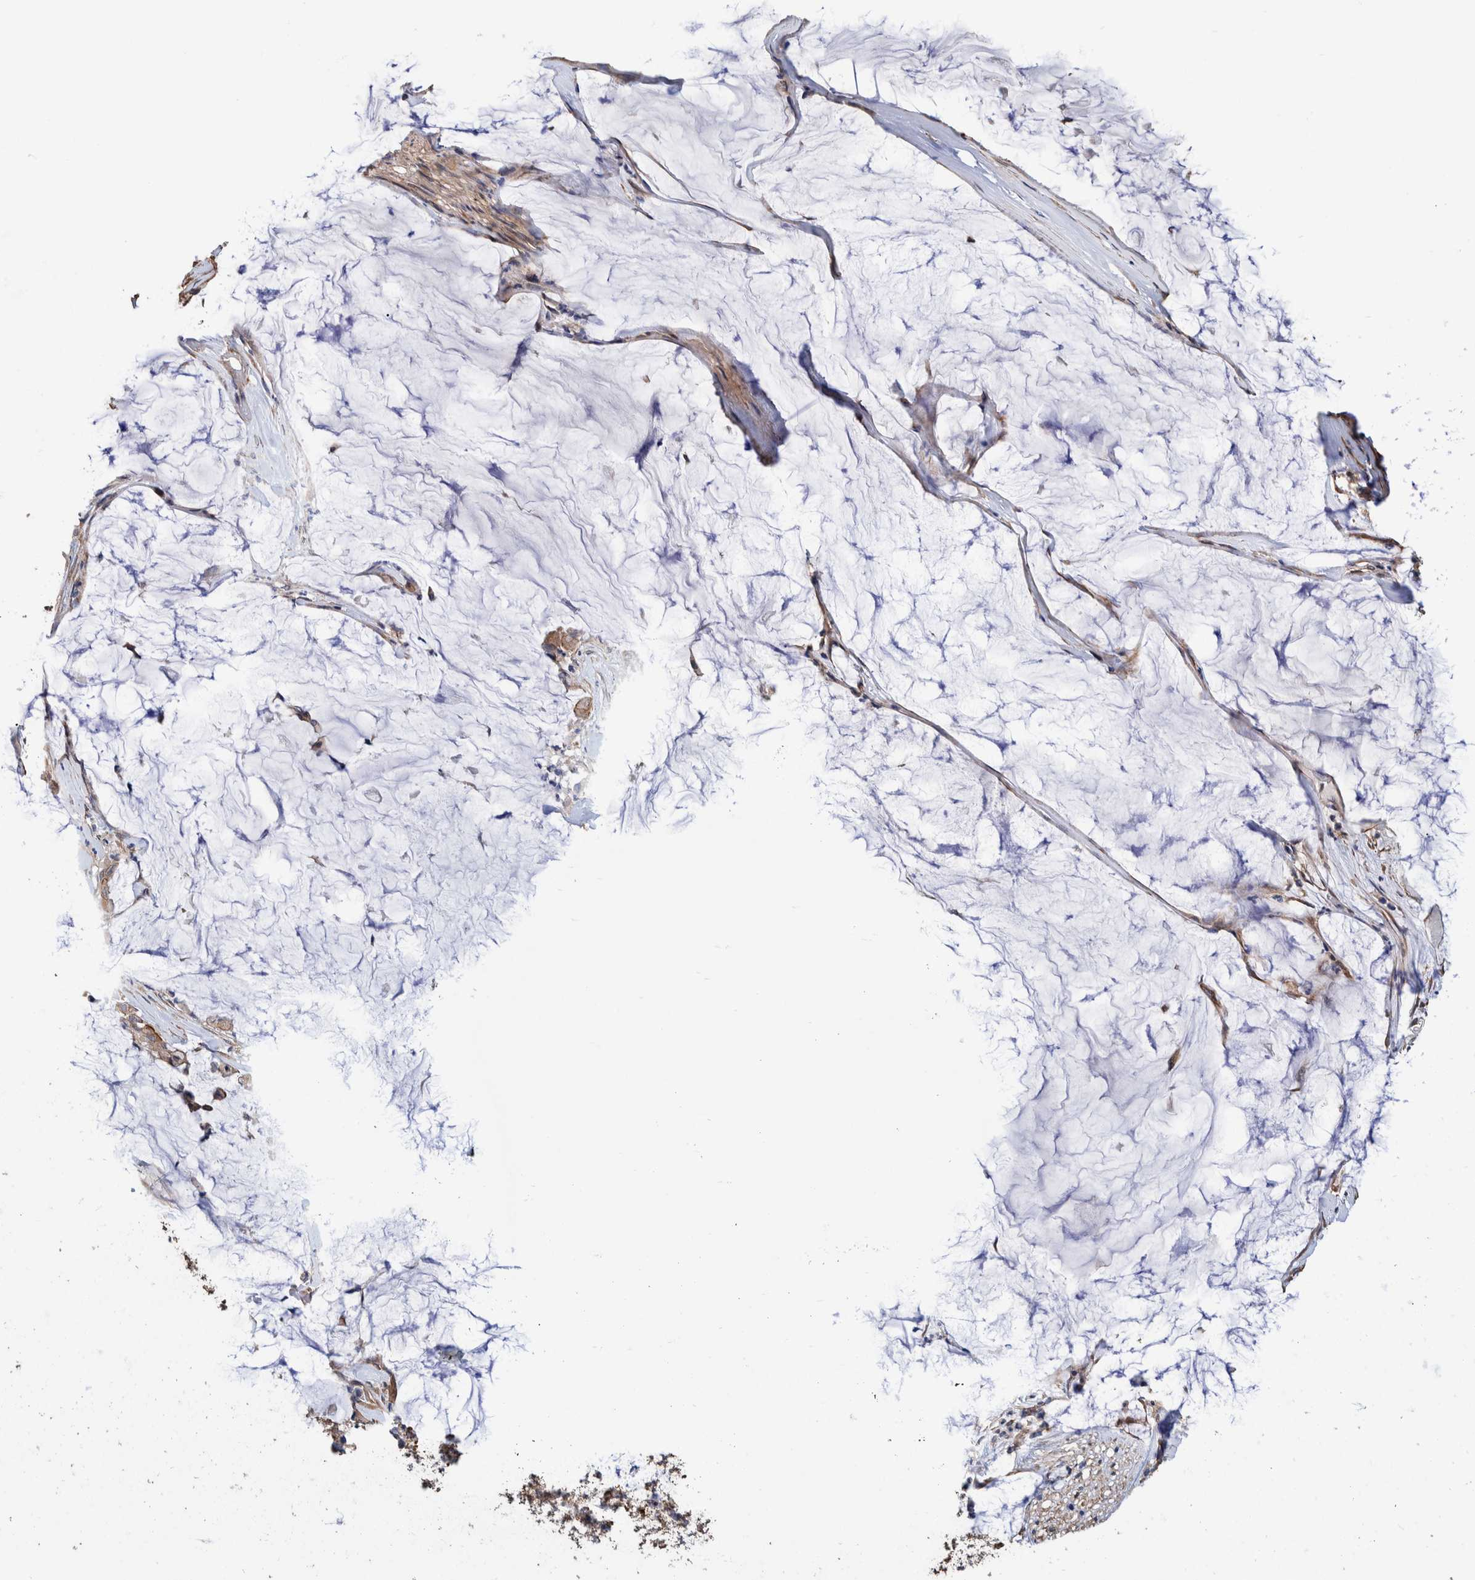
{"staining": {"intensity": "moderate", "quantity": ">75%", "location": "cytoplasmic/membranous"}, "tissue": "pancreatic cancer", "cell_type": "Tumor cells", "image_type": "cancer", "snomed": [{"axis": "morphology", "description": "Adenocarcinoma, NOS"}, {"axis": "topography", "description": "Pancreas"}], "caption": "Protein expression analysis of pancreatic cancer shows moderate cytoplasmic/membranous positivity in about >75% of tumor cells.", "gene": "SLC45A4", "patient": {"sex": "male", "age": 41}}